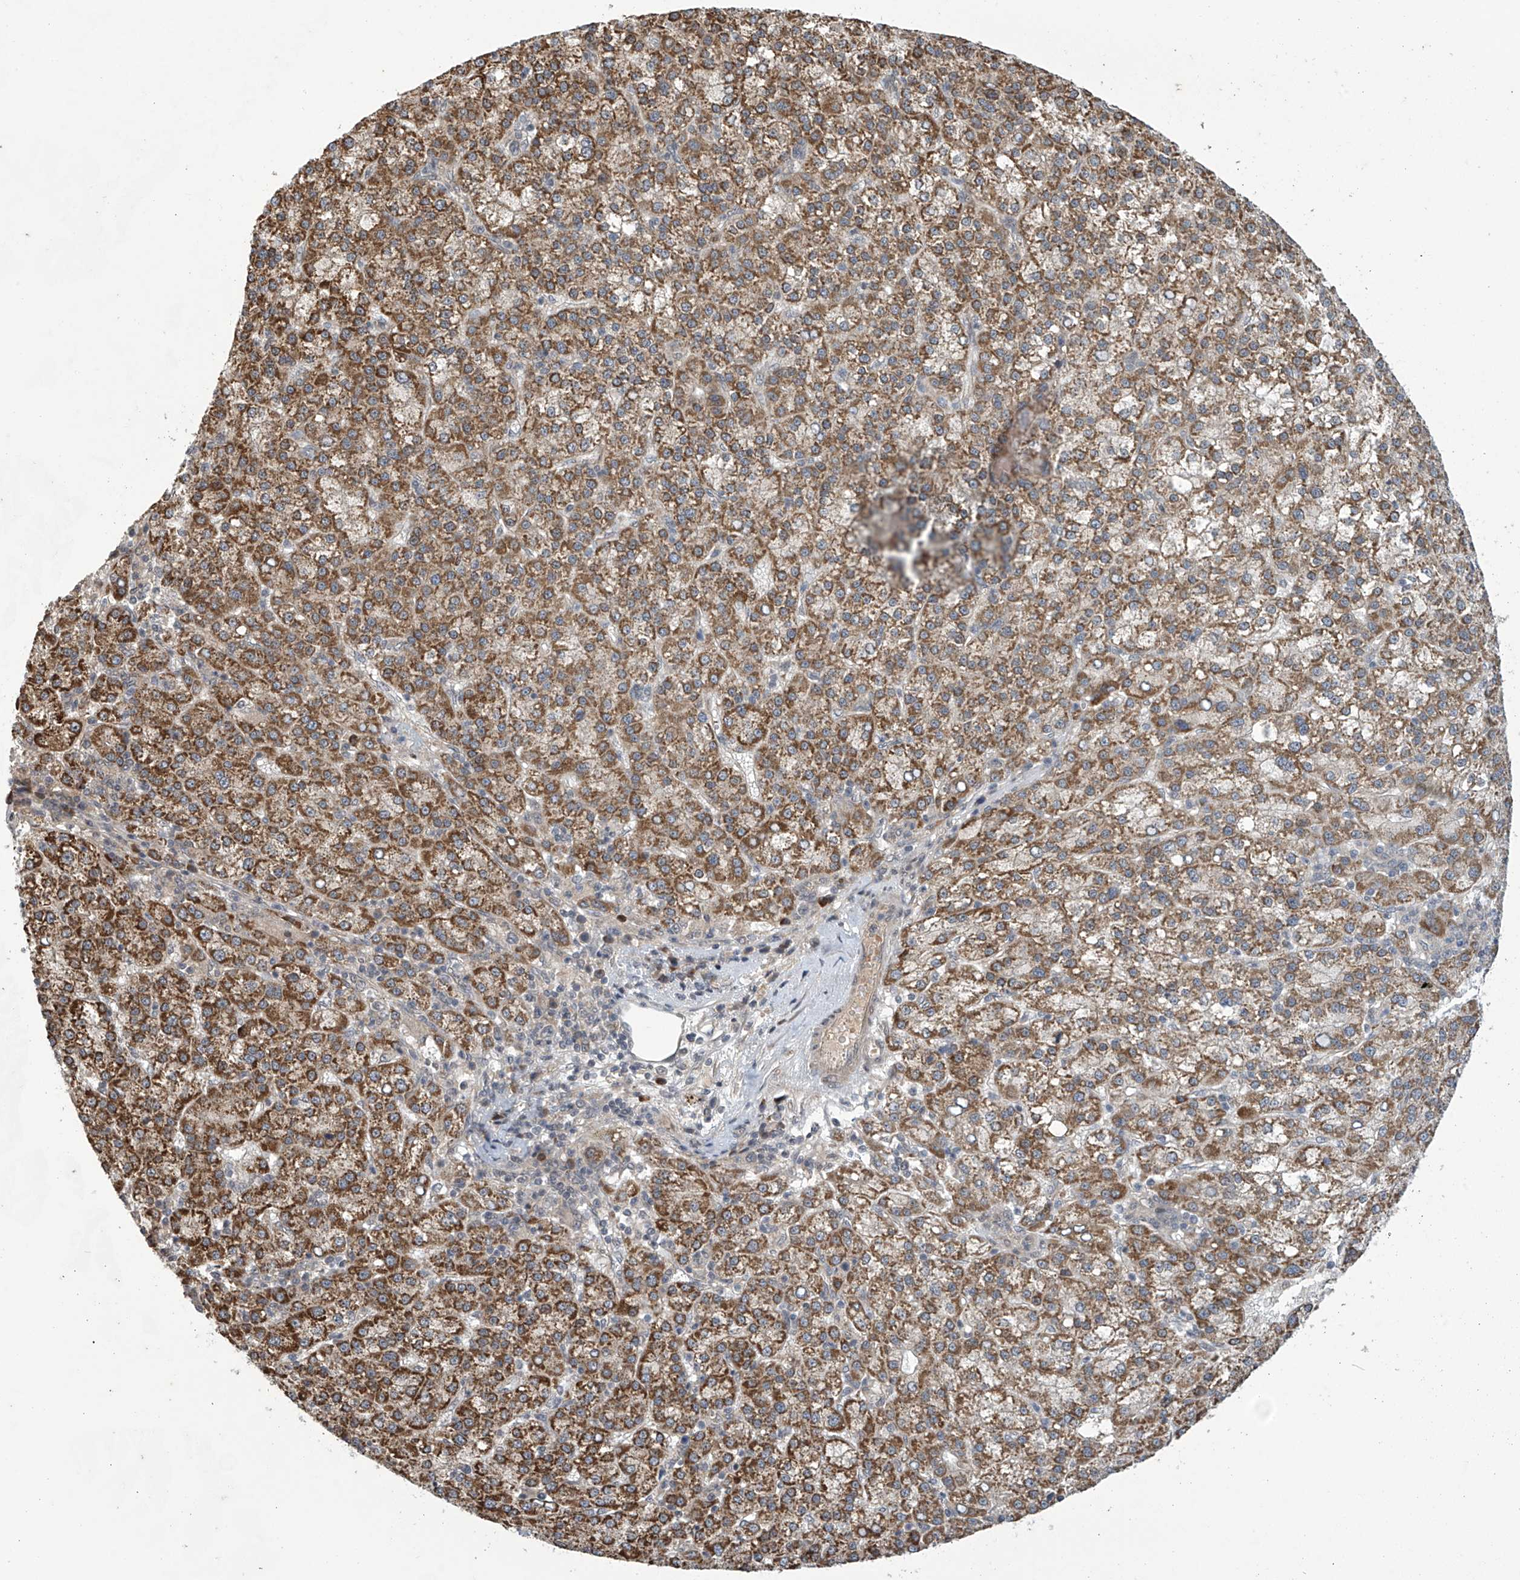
{"staining": {"intensity": "moderate", "quantity": ">75%", "location": "cytoplasmic/membranous"}, "tissue": "liver cancer", "cell_type": "Tumor cells", "image_type": "cancer", "snomed": [{"axis": "morphology", "description": "Carcinoma, Hepatocellular, NOS"}, {"axis": "topography", "description": "Liver"}], "caption": "Immunohistochemistry (IHC) micrograph of human liver cancer stained for a protein (brown), which displays medium levels of moderate cytoplasmic/membranous positivity in approximately >75% of tumor cells.", "gene": "ABHD13", "patient": {"sex": "female", "age": 58}}